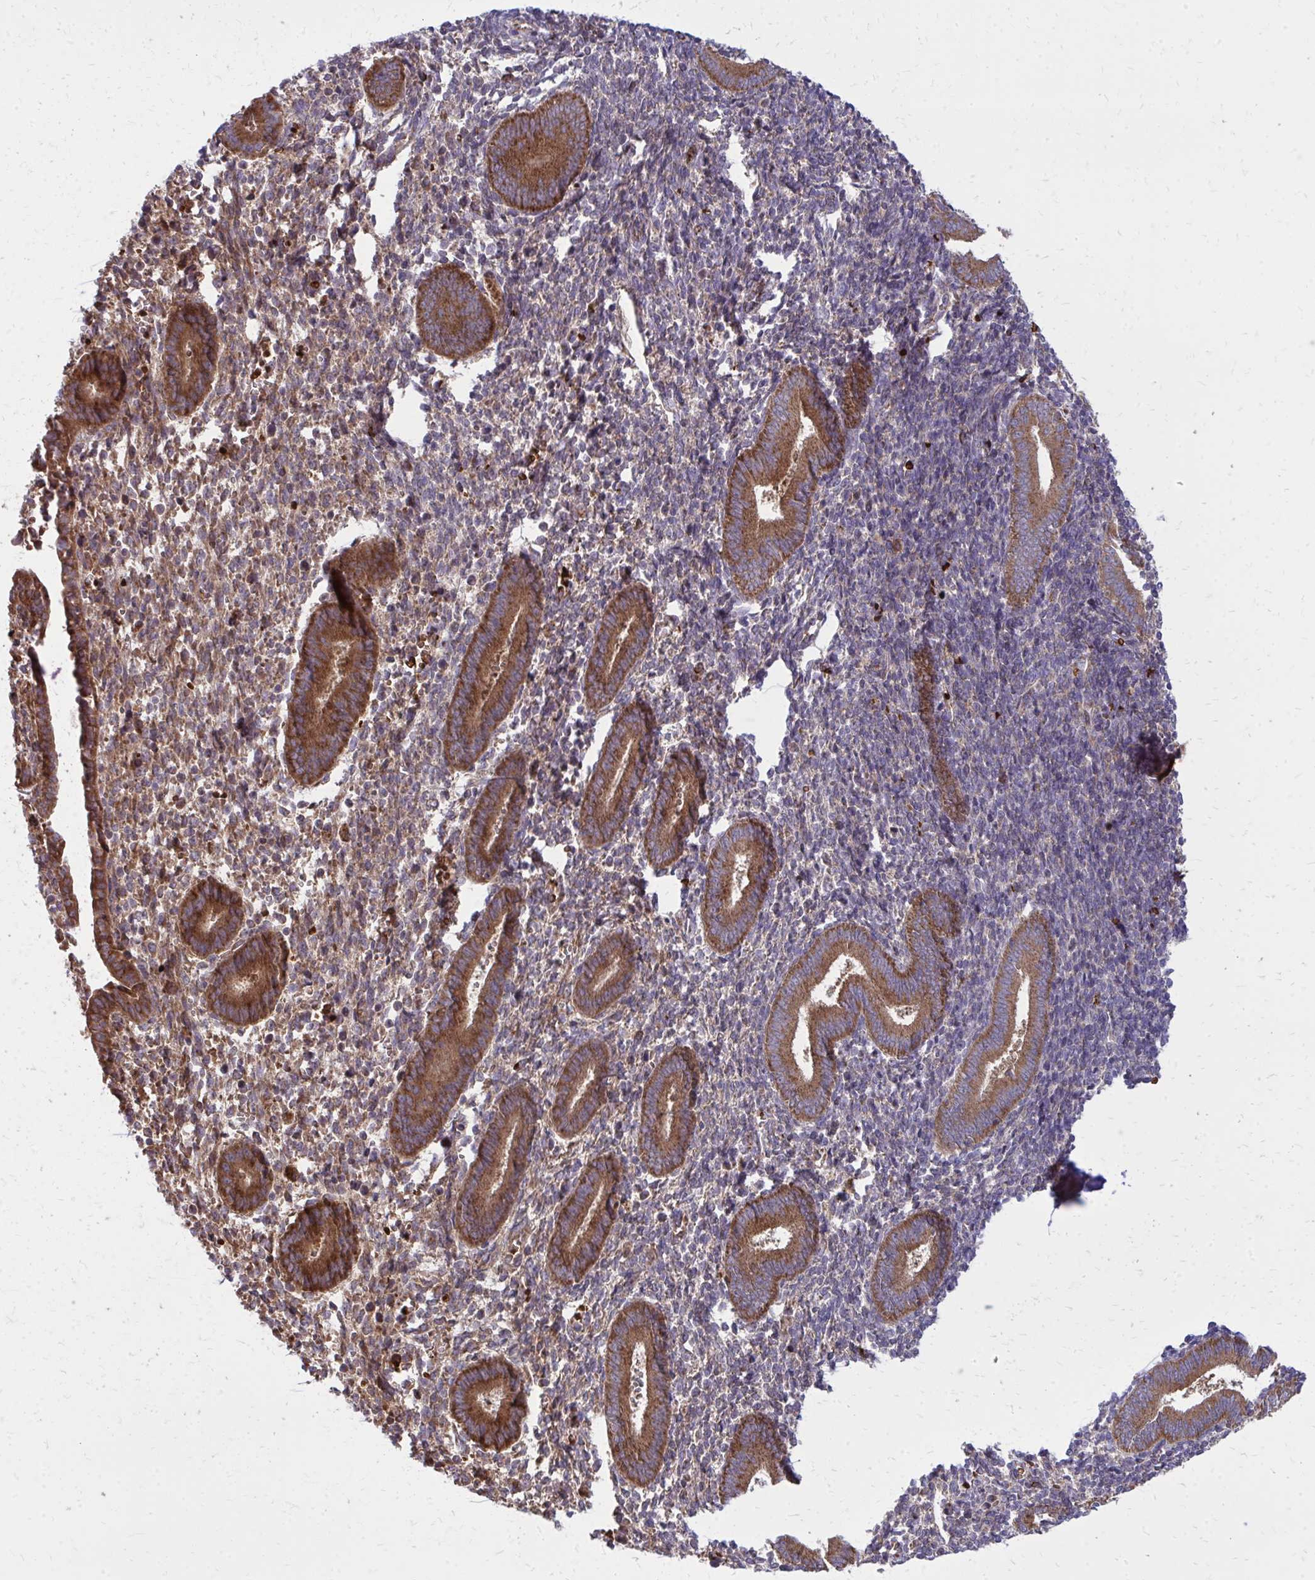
{"staining": {"intensity": "moderate", "quantity": "25%-75%", "location": "cytoplasmic/membranous"}, "tissue": "endometrium", "cell_type": "Cells in endometrial stroma", "image_type": "normal", "snomed": [{"axis": "morphology", "description": "Normal tissue, NOS"}, {"axis": "topography", "description": "Endometrium"}], "caption": "A high-resolution micrograph shows immunohistochemistry staining of unremarkable endometrium, which exhibits moderate cytoplasmic/membranous positivity in approximately 25%-75% of cells in endometrial stroma.", "gene": "PDK4", "patient": {"sex": "female", "age": 25}}